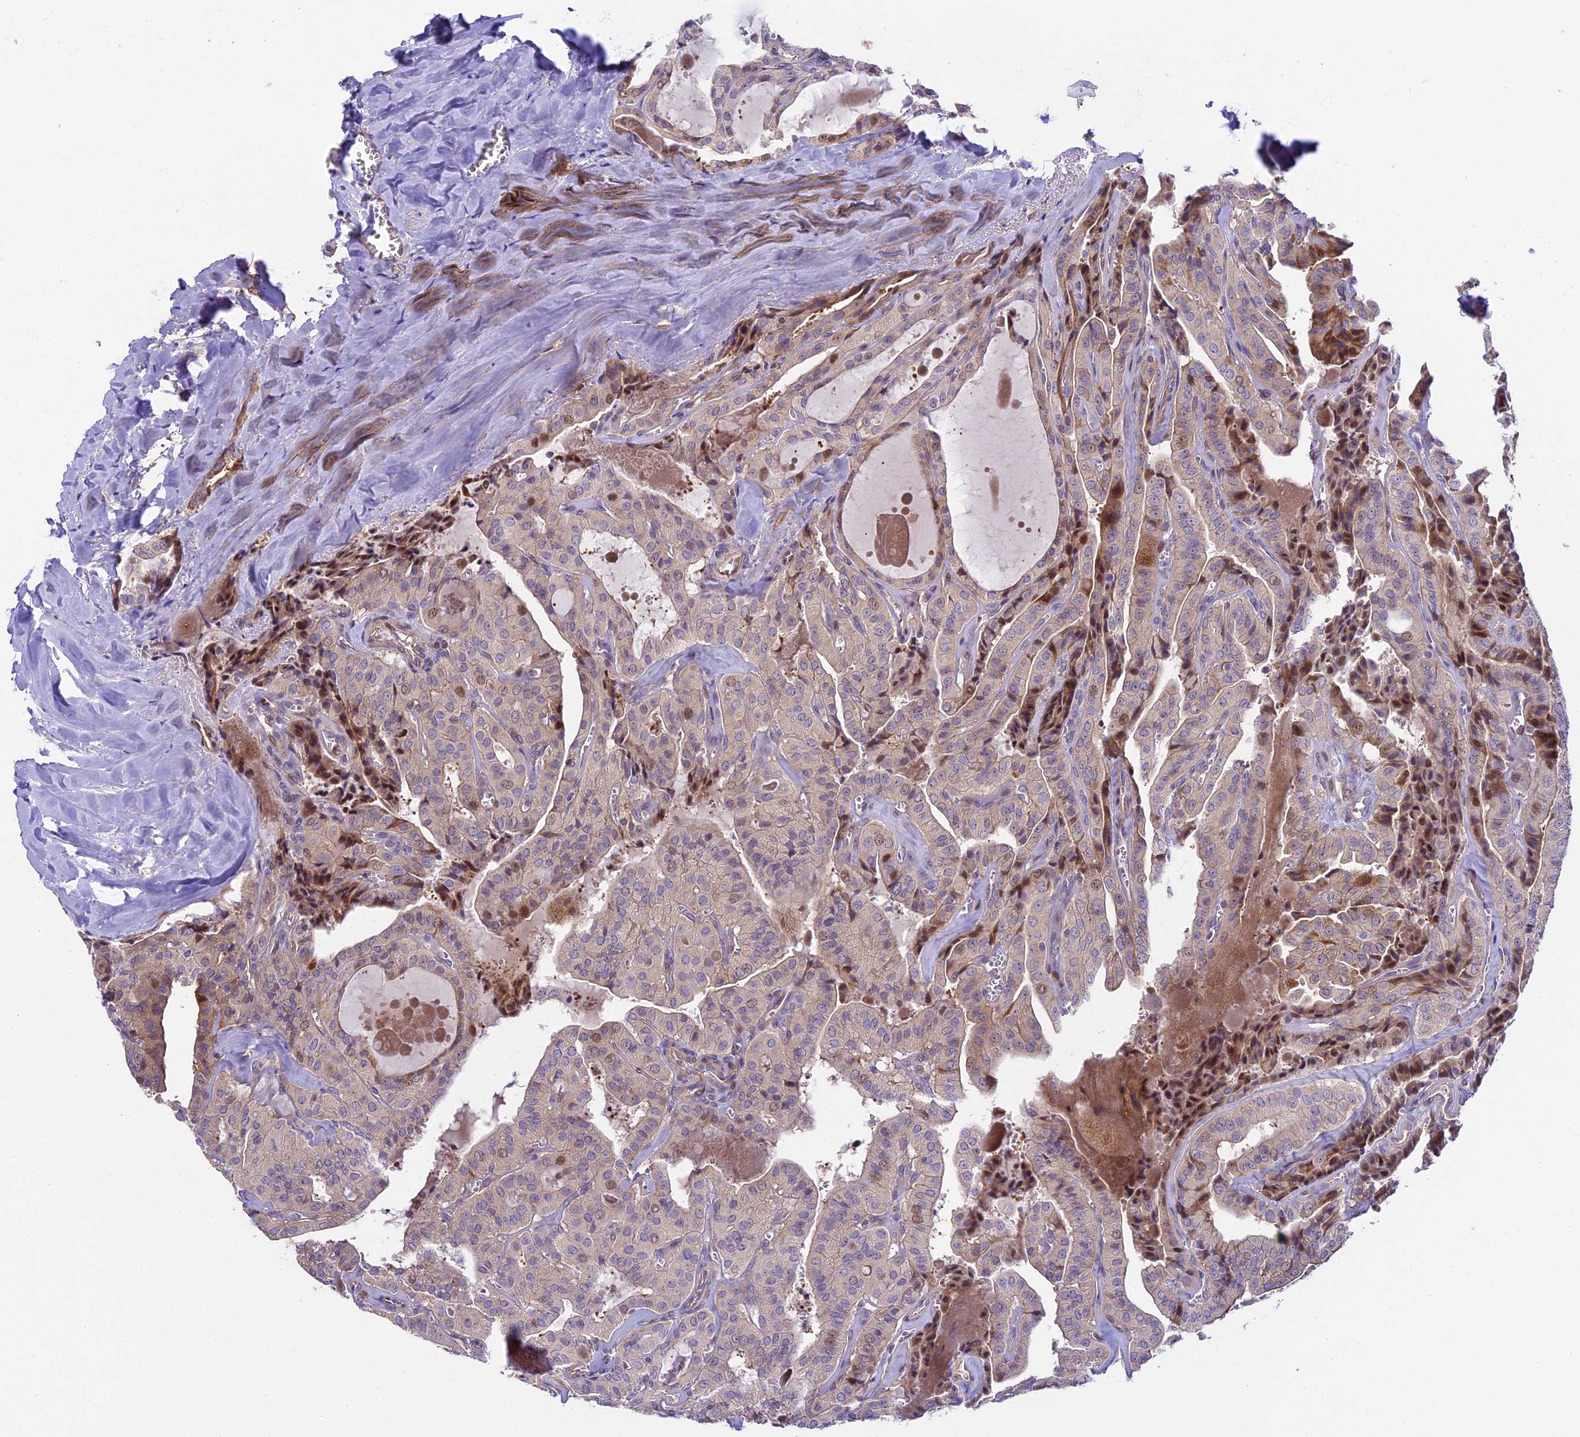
{"staining": {"intensity": "moderate", "quantity": "<25%", "location": "cytoplasmic/membranous,nuclear"}, "tissue": "thyroid cancer", "cell_type": "Tumor cells", "image_type": "cancer", "snomed": [{"axis": "morphology", "description": "Papillary adenocarcinoma, NOS"}, {"axis": "topography", "description": "Thyroid gland"}], "caption": "Moderate cytoplasmic/membranous and nuclear staining for a protein is seen in approximately <25% of tumor cells of thyroid papillary adenocarcinoma using IHC.", "gene": "SPIRE1", "patient": {"sex": "male", "age": 52}}